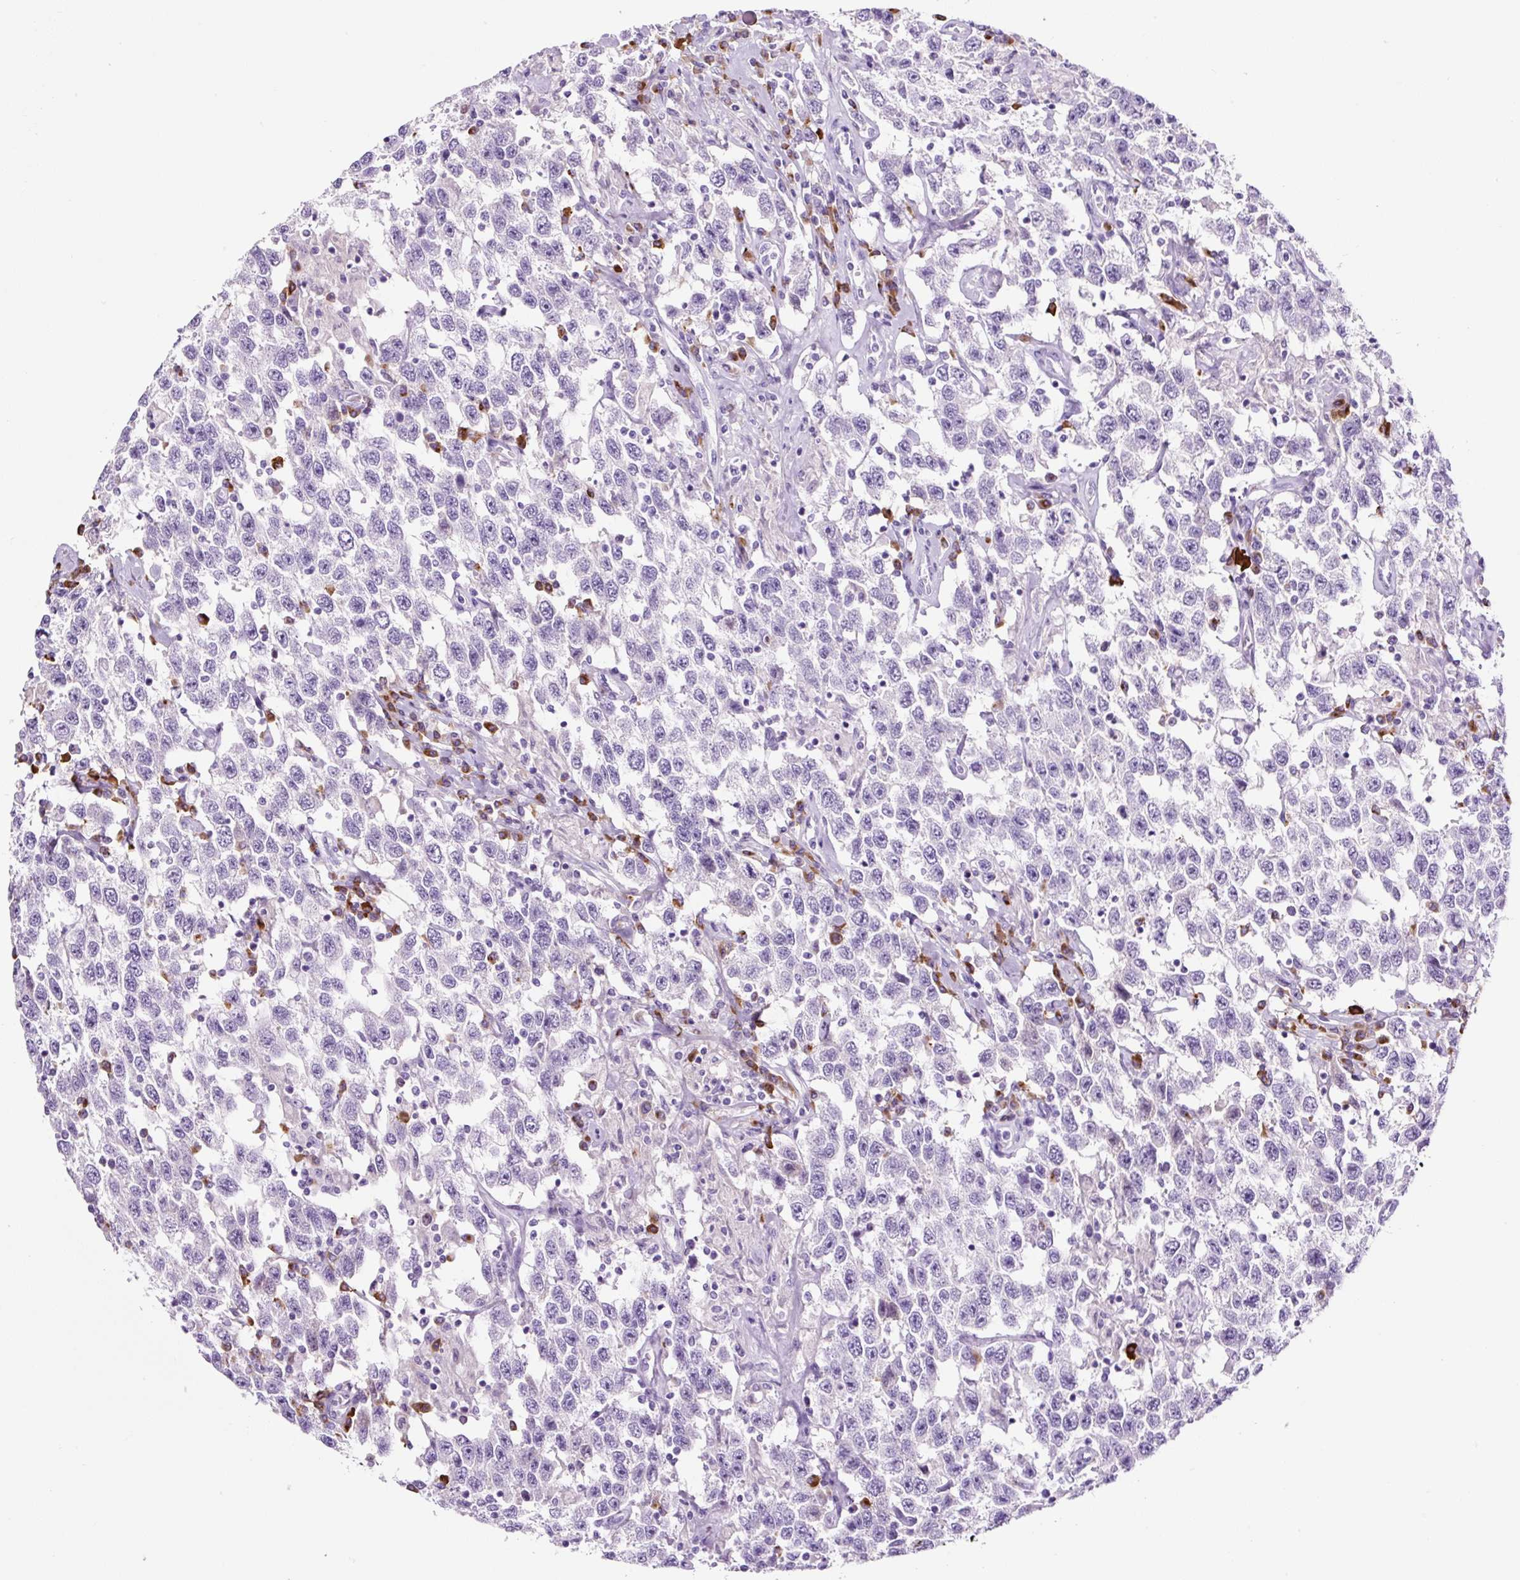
{"staining": {"intensity": "negative", "quantity": "none", "location": "none"}, "tissue": "testis cancer", "cell_type": "Tumor cells", "image_type": "cancer", "snomed": [{"axis": "morphology", "description": "Seminoma, NOS"}, {"axis": "topography", "description": "Testis"}], "caption": "Protein analysis of testis cancer (seminoma) shows no significant positivity in tumor cells.", "gene": "RNF212B", "patient": {"sex": "male", "age": 41}}